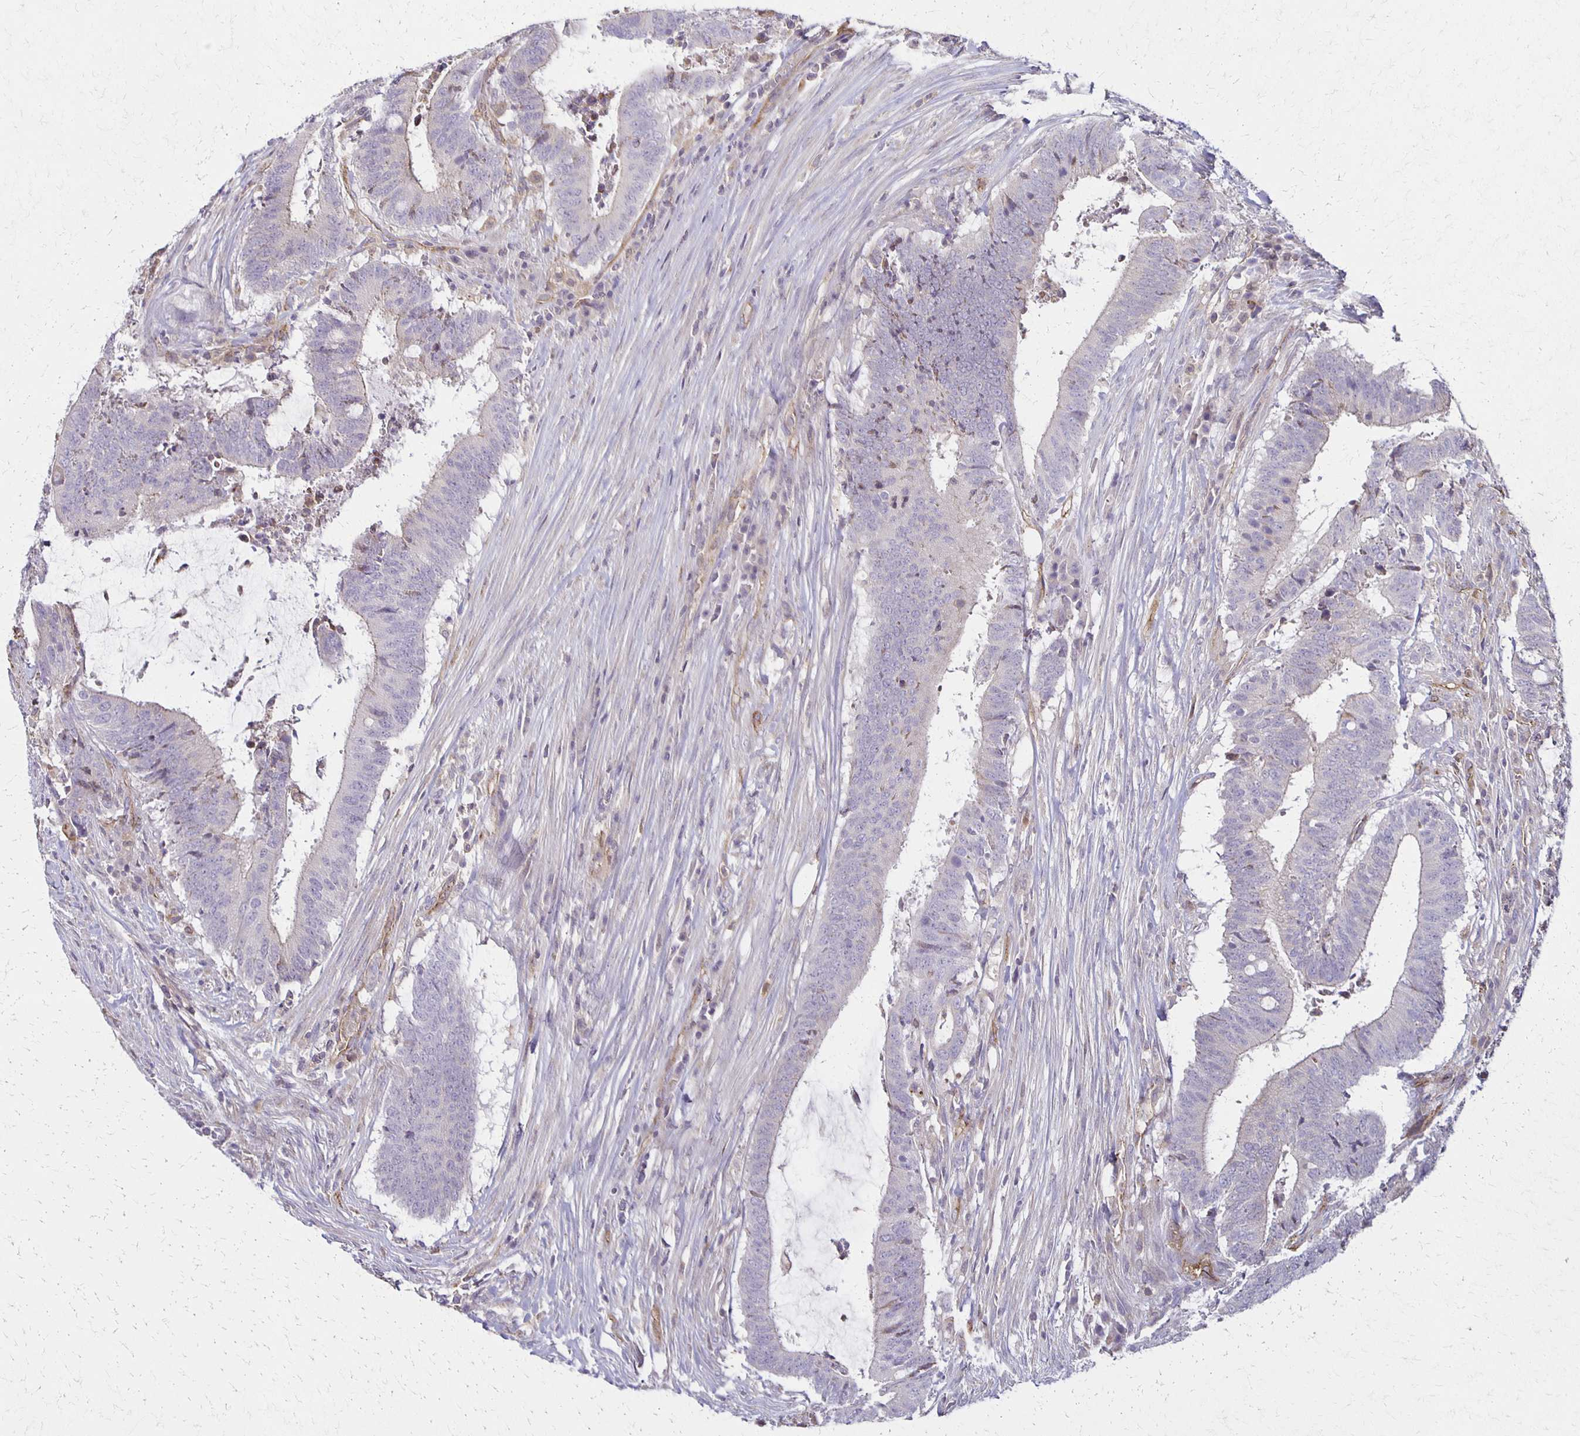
{"staining": {"intensity": "negative", "quantity": "none", "location": "none"}, "tissue": "colorectal cancer", "cell_type": "Tumor cells", "image_type": "cancer", "snomed": [{"axis": "morphology", "description": "Adenocarcinoma, NOS"}, {"axis": "topography", "description": "Colon"}], "caption": "Protein analysis of colorectal cancer (adenocarcinoma) demonstrates no significant expression in tumor cells.", "gene": "GPX4", "patient": {"sex": "female", "age": 43}}